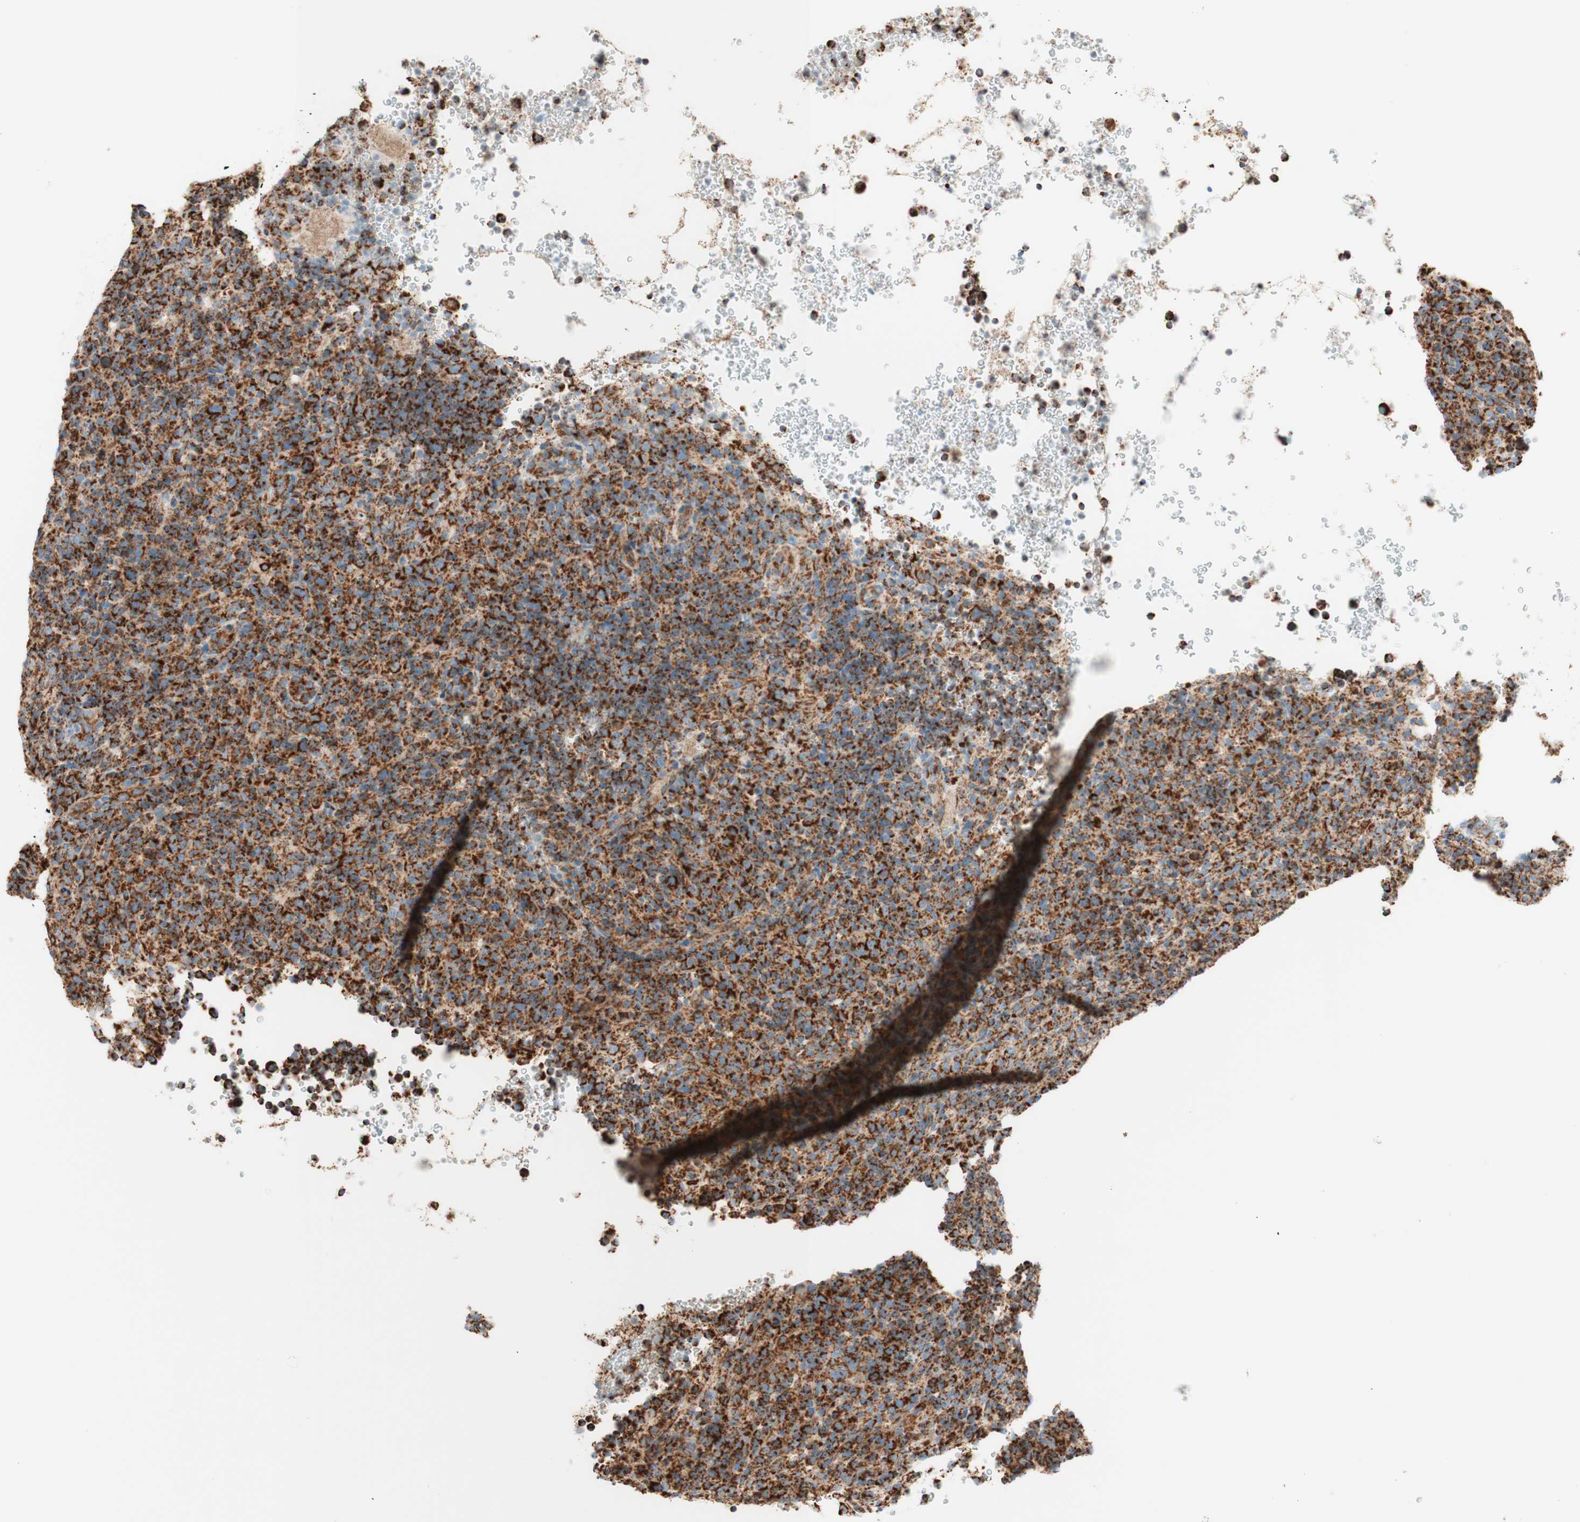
{"staining": {"intensity": "strong", "quantity": ">75%", "location": "cytoplasmic/membranous"}, "tissue": "lymphoma", "cell_type": "Tumor cells", "image_type": "cancer", "snomed": [{"axis": "morphology", "description": "Malignant lymphoma, non-Hodgkin's type, High grade"}, {"axis": "topography", "description": "Lymph node"}], "caption": "Human high-grade malignant lymphoma, non-Hodgkin's type stained with a protein marker demonstrates strong staining in tumor cells.", "gene": "TOMM20", "patient": {"sex": "female", "age": 76}}